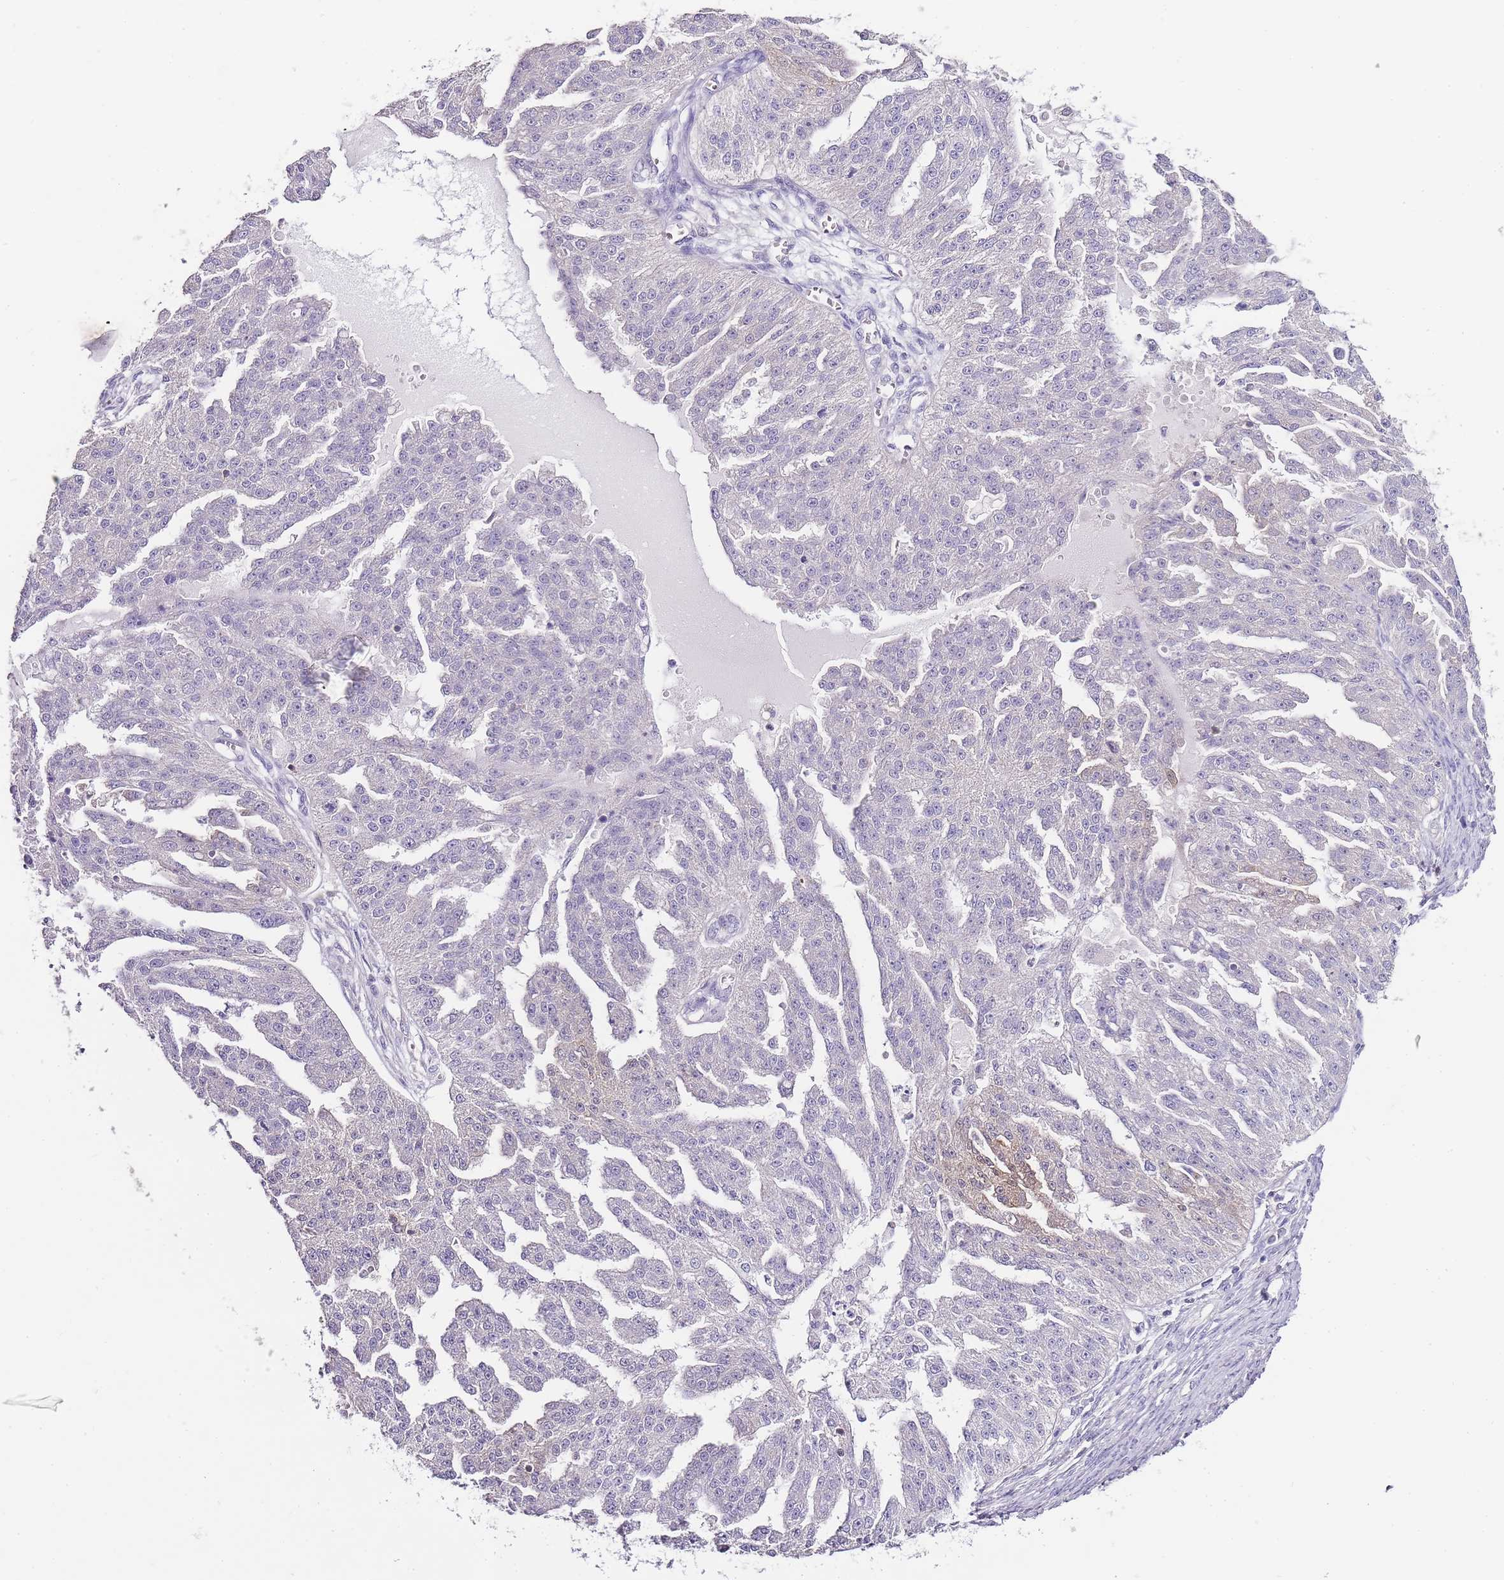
{"staining": {"intensity": "negative", "quantity": "none", "location": "none"}, "tissue": "ovarian cancer", "cell_type": "Tumor cells", "image_type": "cancer", "snomed": [{"axis": "morphology", "description": "Cystadenocarcinoma, serous, NOS"}, {"axis": "topography", "description": "Ovary"}], "caption": "Human ovarian serous cystadenocarcinoma stained for a protein using IHC exhibits no positivity in tumor cells.", "gene": "ZBP1", "patient": {"sex": "female", "age": 58}}